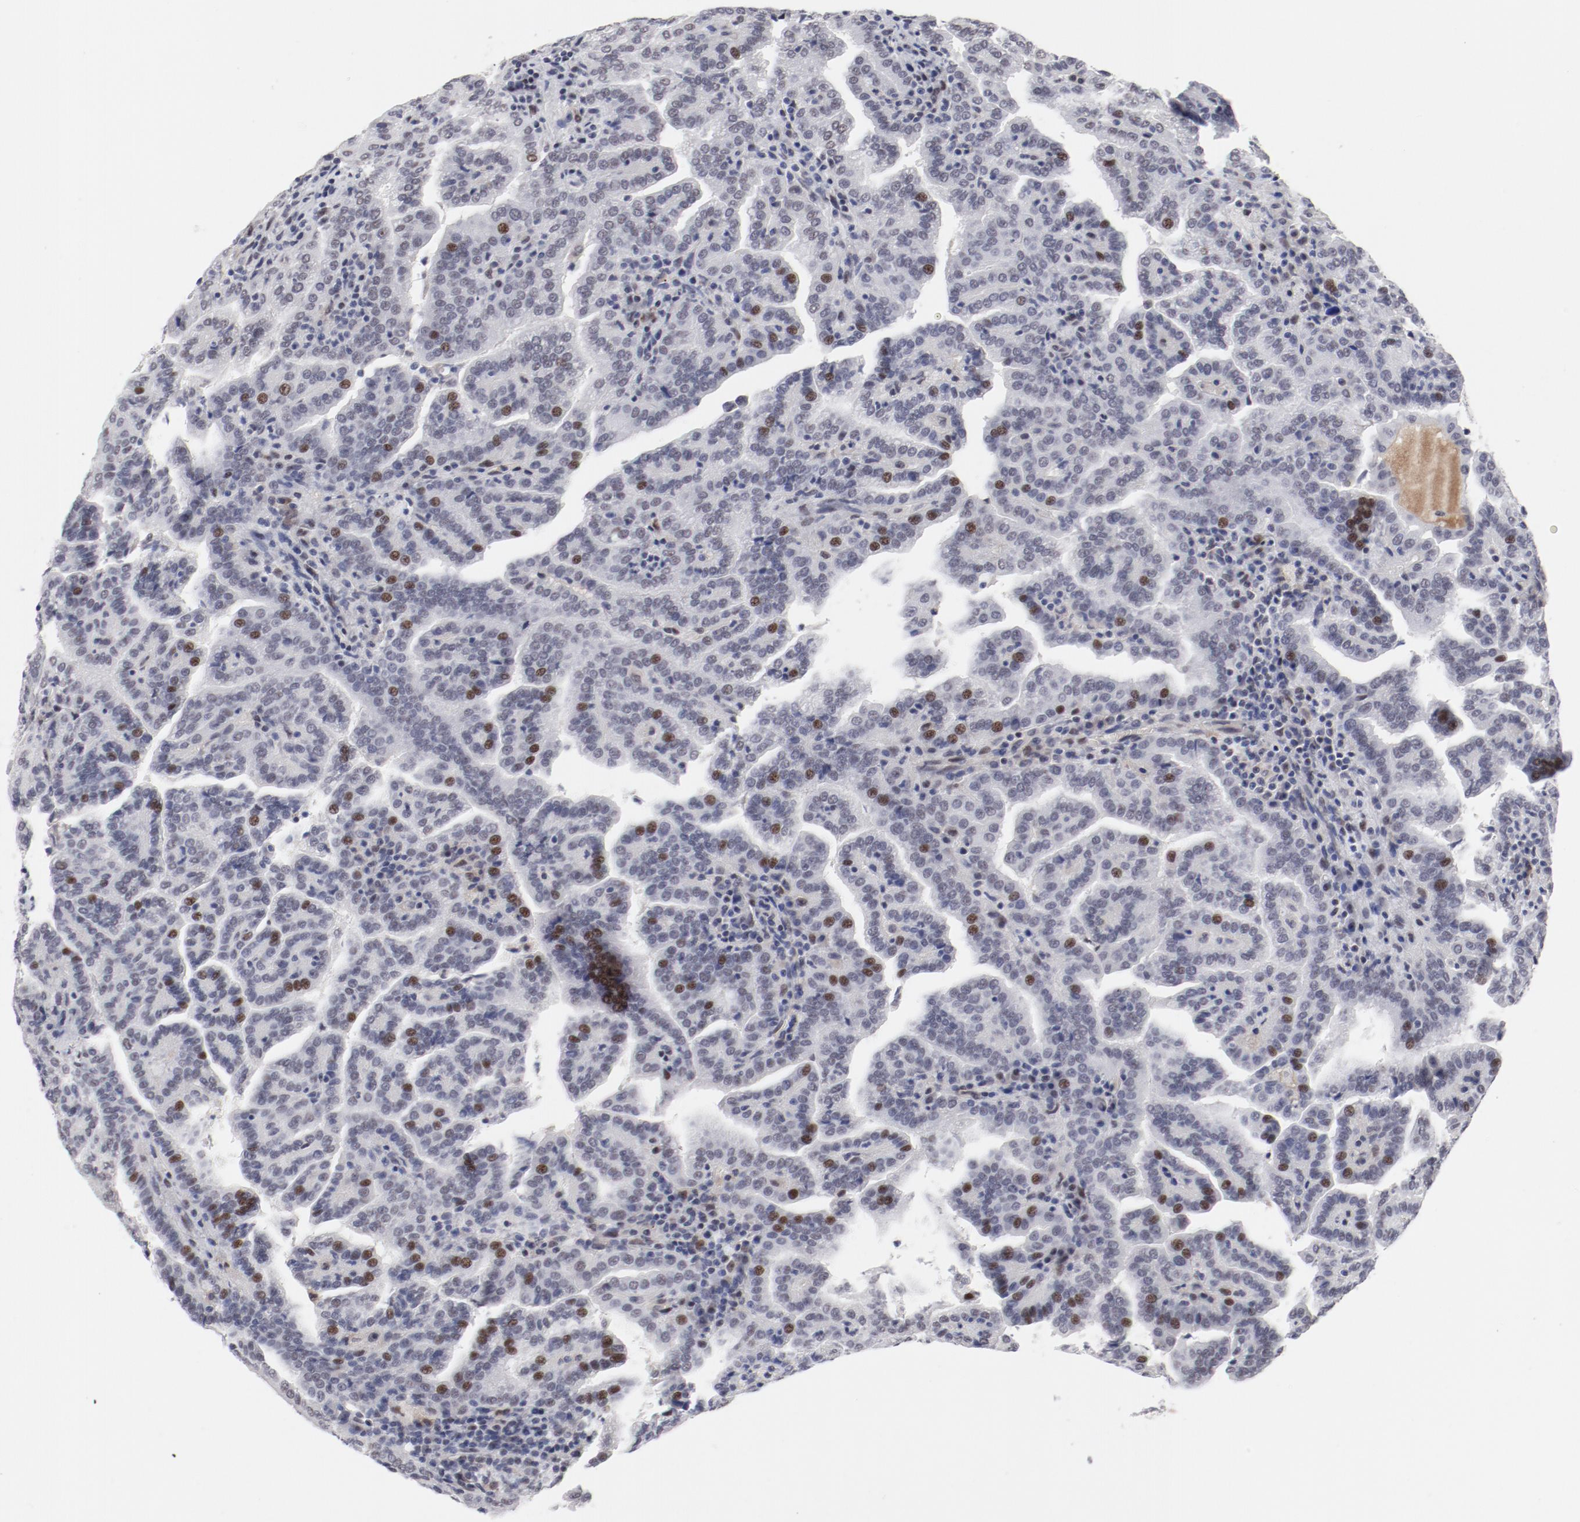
{"staining": {"intensity": "weak", "quantity": "25%-75%", "location": "nuclear"}, "tissue": "renal cancer", "cell_type": "Tumor cells", "image_type": "cancer", "snomed": [{"axis": "morphology", "description": "Adenocarcinoma, NOS"}, {"axis": "topography", "description": "Kidney"}], "caption": "The histopathology image reveals immunohistochemical staining of renal cancer. There is weak nuclear positivity is appreciated in approximately 25%-75% of tumor cells.", "gene": "FSCB", "patient": {"sex": "male", "age": 61}}